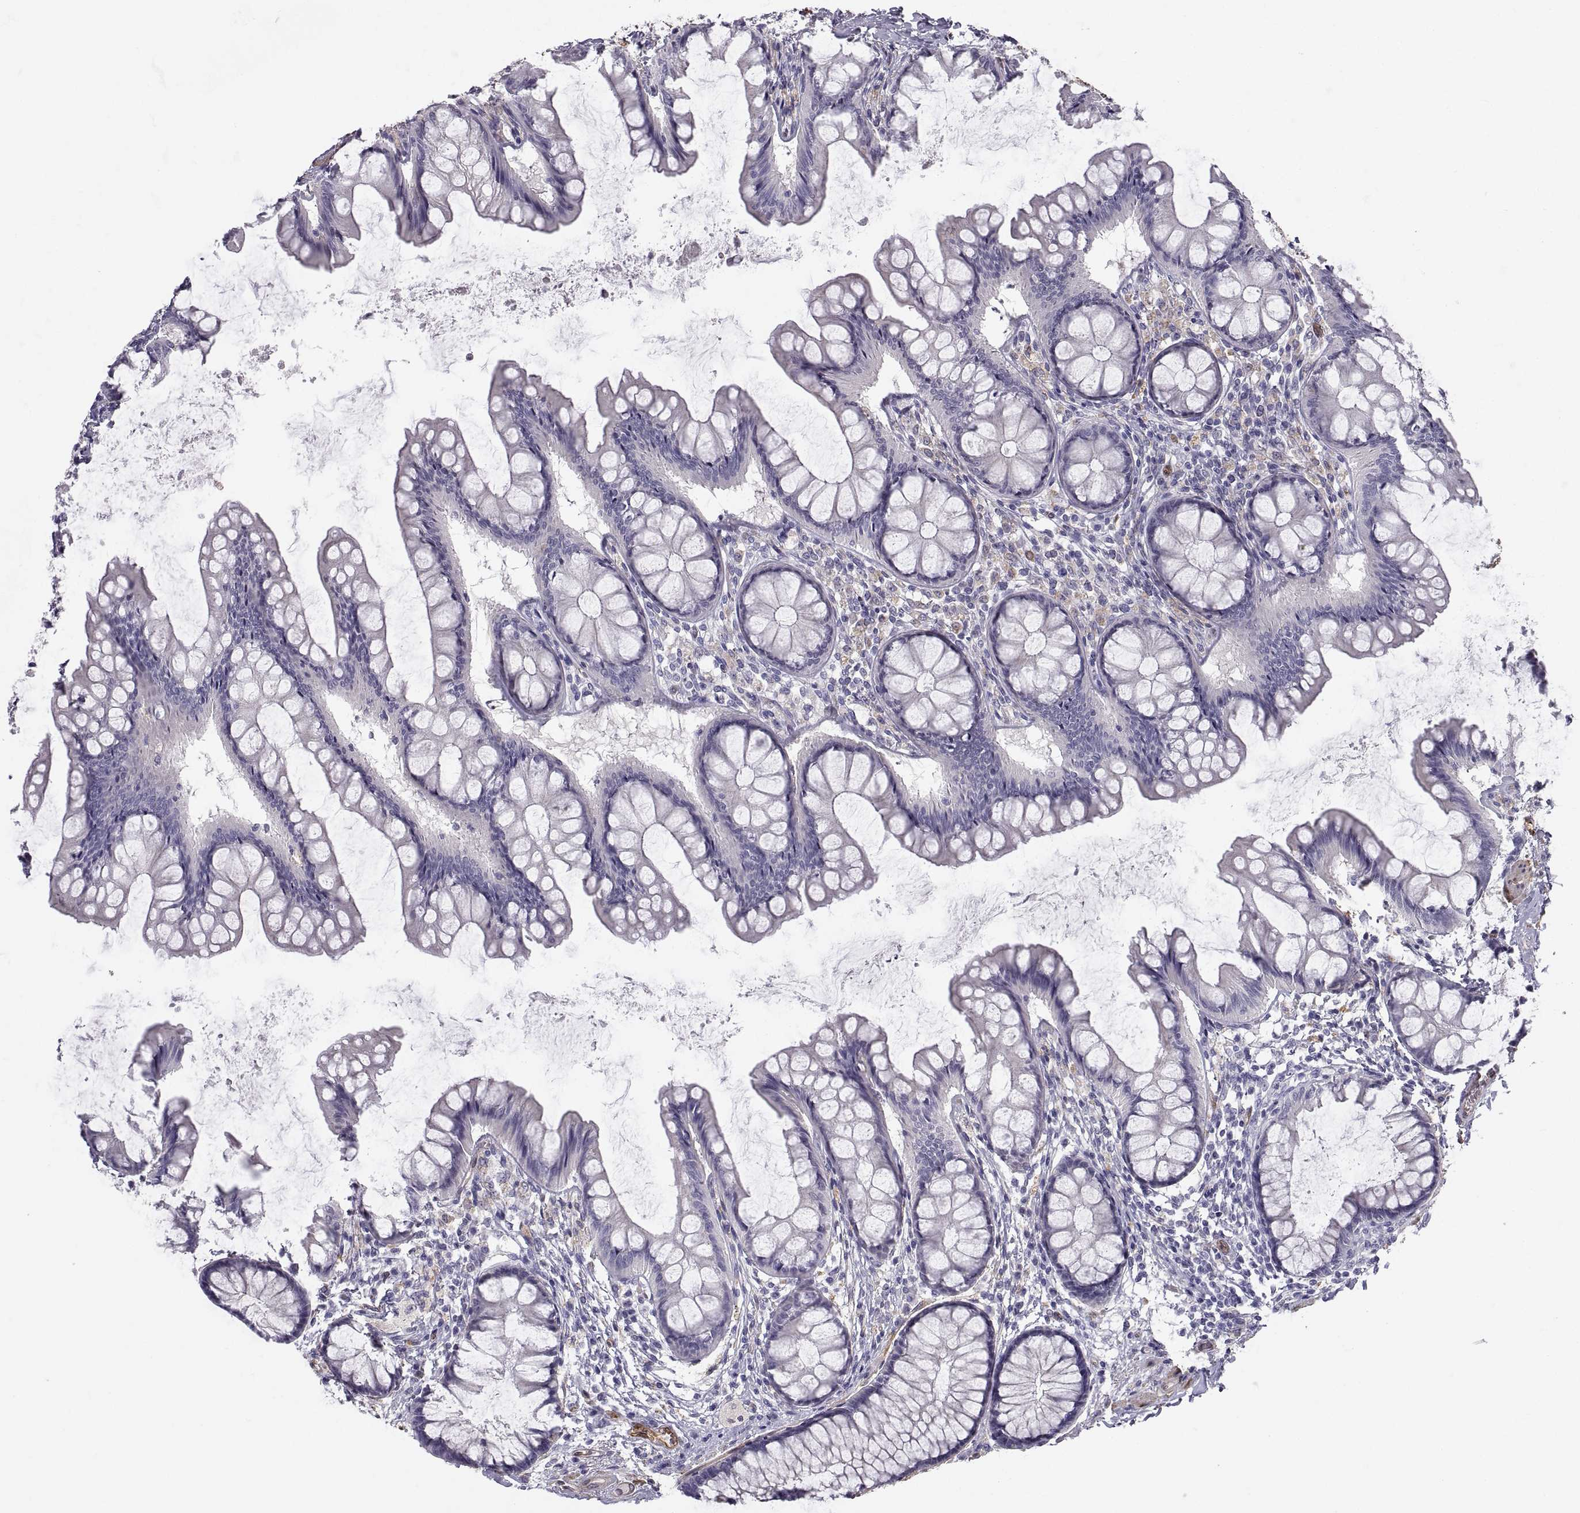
{"staining": {"intensity": "moderate", "quantity": ">75%", "location": "cytoplasmic/membranous"}, "tissue": "colon", "cell_type": "Endothelial cells", "image_type": "normal", "snomed": [{"axis": "morphology", "description": "Normal tissue, NOS"}, {"axis": "topography", "description": "Colon"}], "caption": "Normal colon shows moderate cytoplasmic/membranous staining in about >75% of endothelial cells (Brightfield microscopy of DAB IHC at high magnification)..", "gene": "PGM5", "patient": {"sex": "female", "age": 65}}